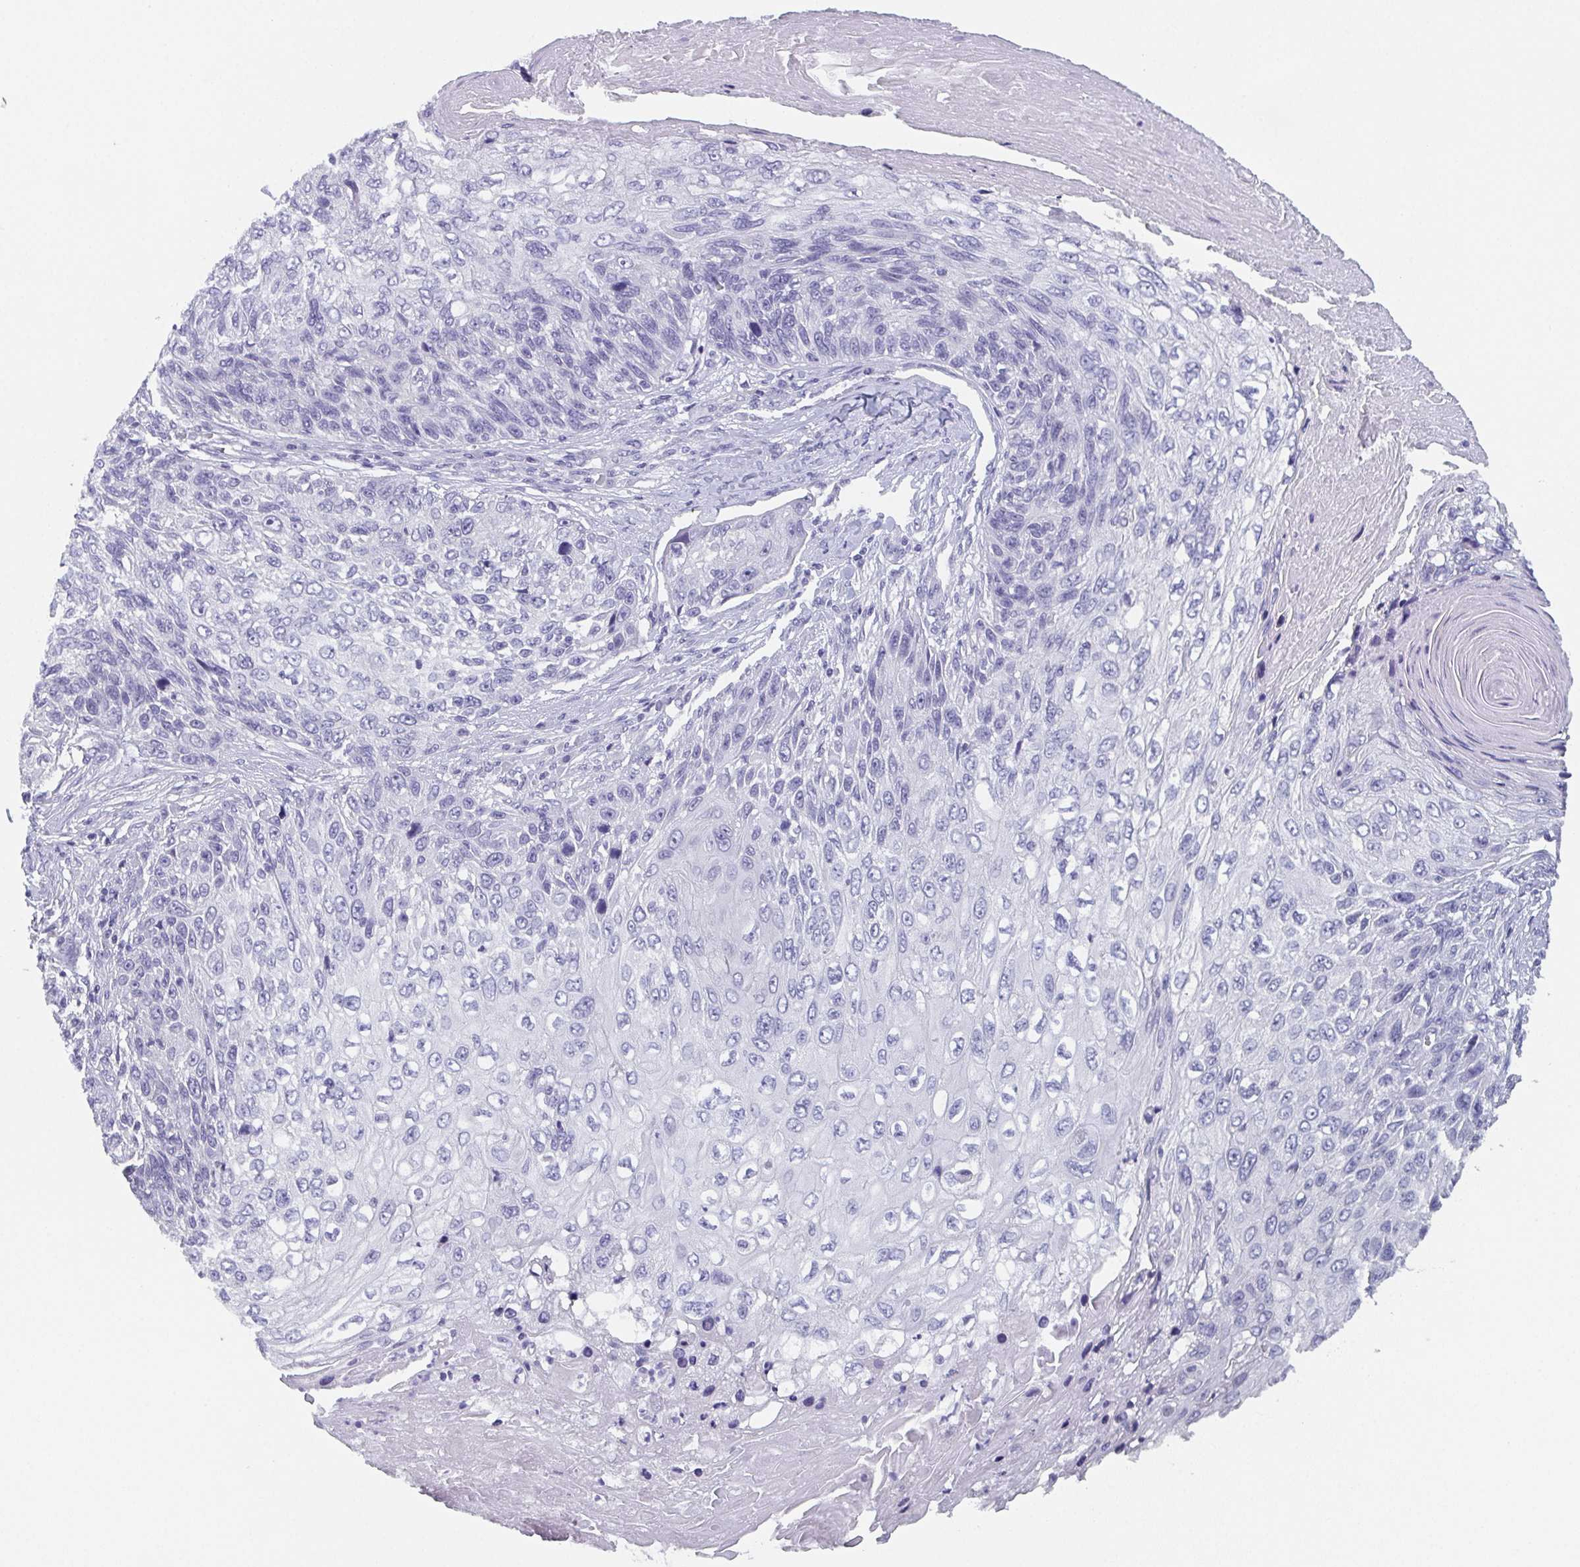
{"staining": {"intensity": "negative", "quantity": "none", "location": "none"}, "tissue": "skin cancer", "cell_type": "Tumor cells", "image_type": "cancer", "snomed": [{"axis": "morphology", "description": "Squamous cell carcinoma, NOS"}, {"axis": "topography", "description": "Skin"}], "caption": "Tumor cells show no significant protein staining in squamous cell carcinoma (skin).", "gene": "DYDC2", "patient": {"sex": "male", "age": 92}}